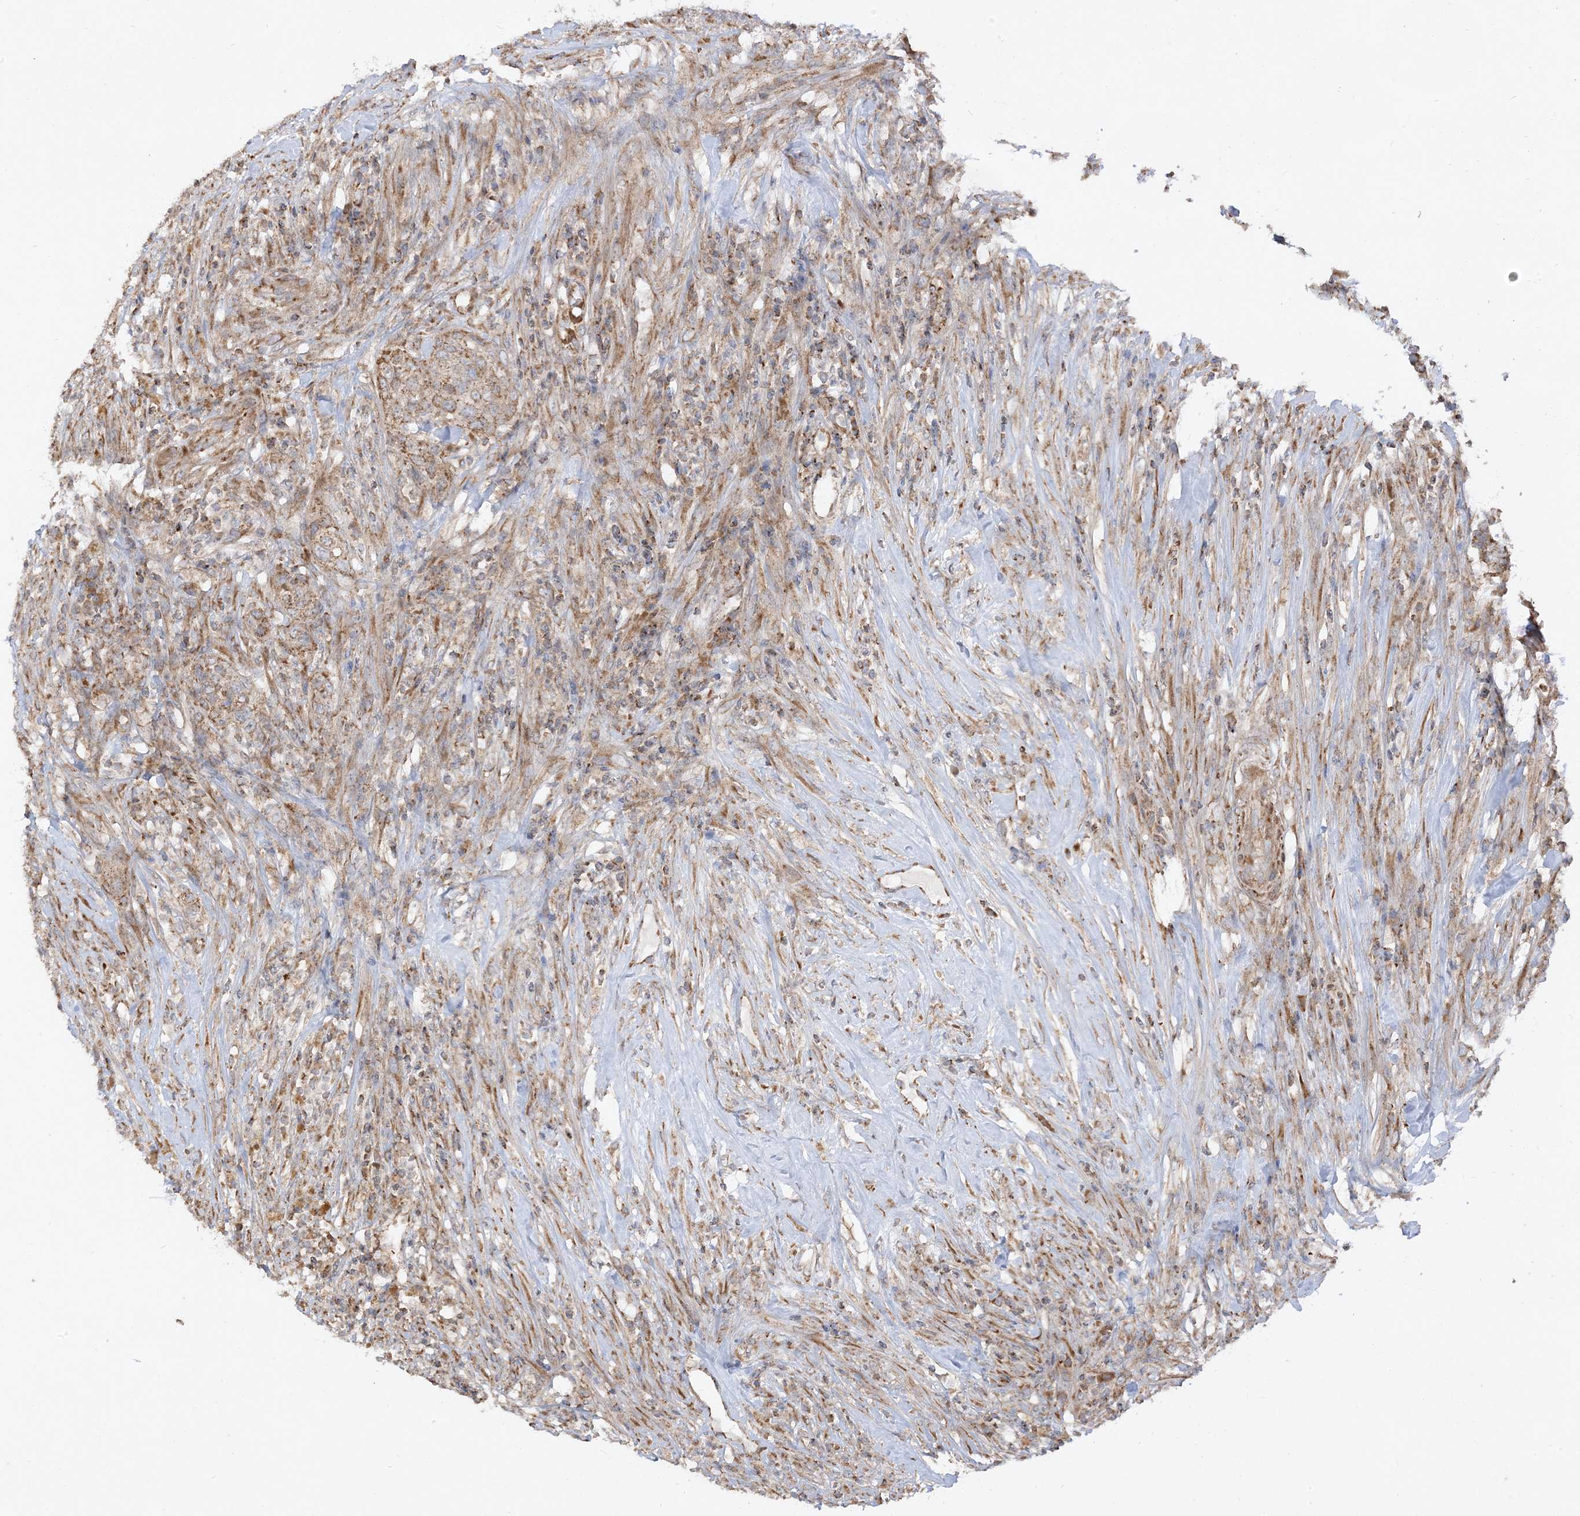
{"staining": {"intensity": "moderate", "quantity": ">75%", "location": "cytoplasmic/membranous"}, "tissue": "urothelial cancer", "cell_type": "Tumor cells", "image_type": "cancer", "snomed": [{"axis": "morphology", "description": "Urothelial carcinoma, High grade"}, {"axis": "topography", "description": "Urinary bladder"}], "caption": "Urothelial cancer stained for a protein reveals moderate cytoplasmic/membranous positivity in tumor cells. (Stains: DAB (3,3'-diaminobenzidine) in brown, nuclei in blue, Microscopy: brightfield microscopy at high magnification).", "gene": "AARS2", "patient": {"sex": "male", "age": 35}}